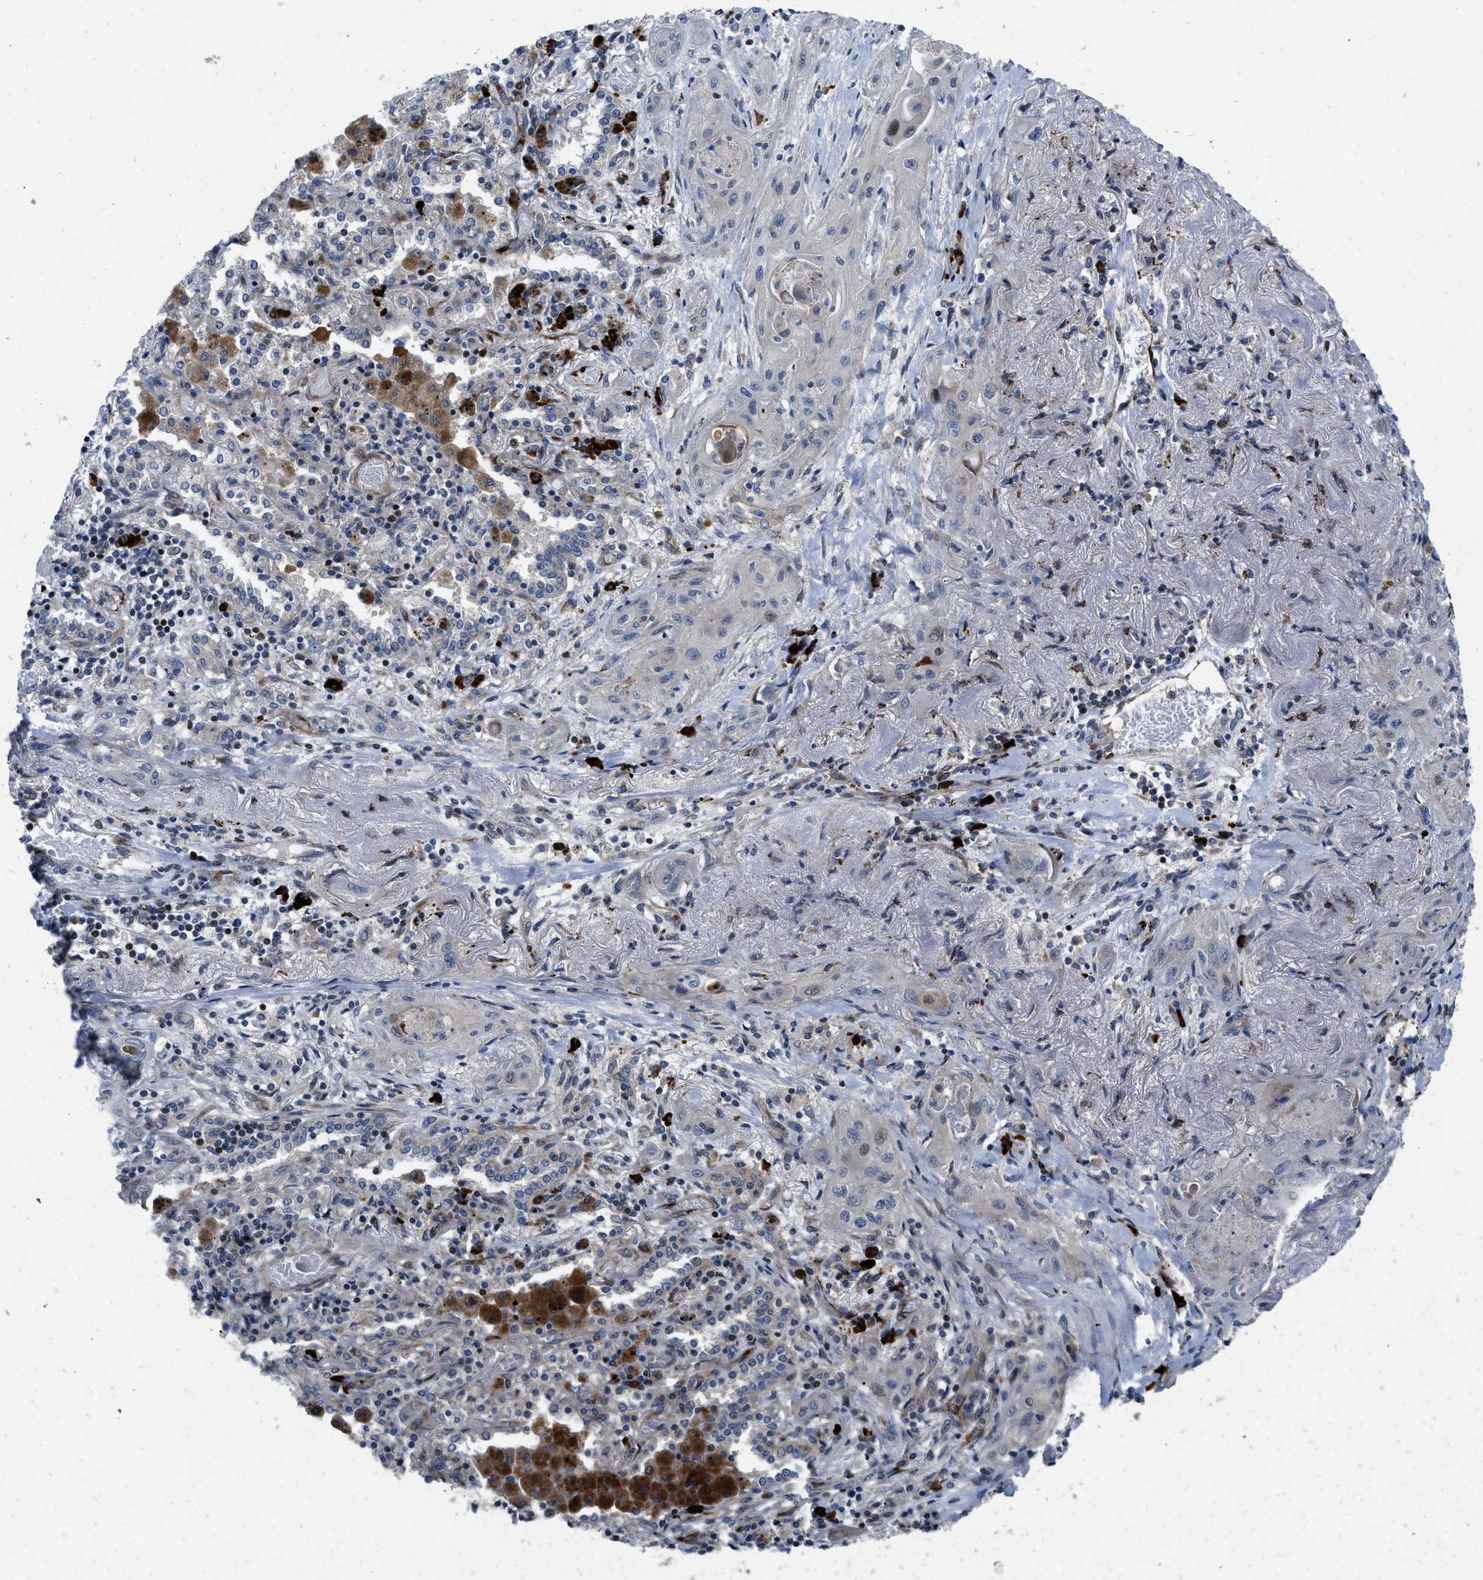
{"staining": {"intensity": "weak", "quantity": "<25%", "location": "nuclear"}, "tissue": "lung cancer", "cell_type": "Tumor cells", "image_type": "cancer", "snomed": [{"axis": "morphology", "description": "Squamous cell carcinoma, NOS"}, {"axis": "topography", "description": "Lung"}], "caption": "IHC micrograph of squamous cell carcinoma (lung) stained for a protein (brown), which displays no staining in tumor cells.", "gene": "HSPA12B", "patient": {"sex": "female", "age": 47}}